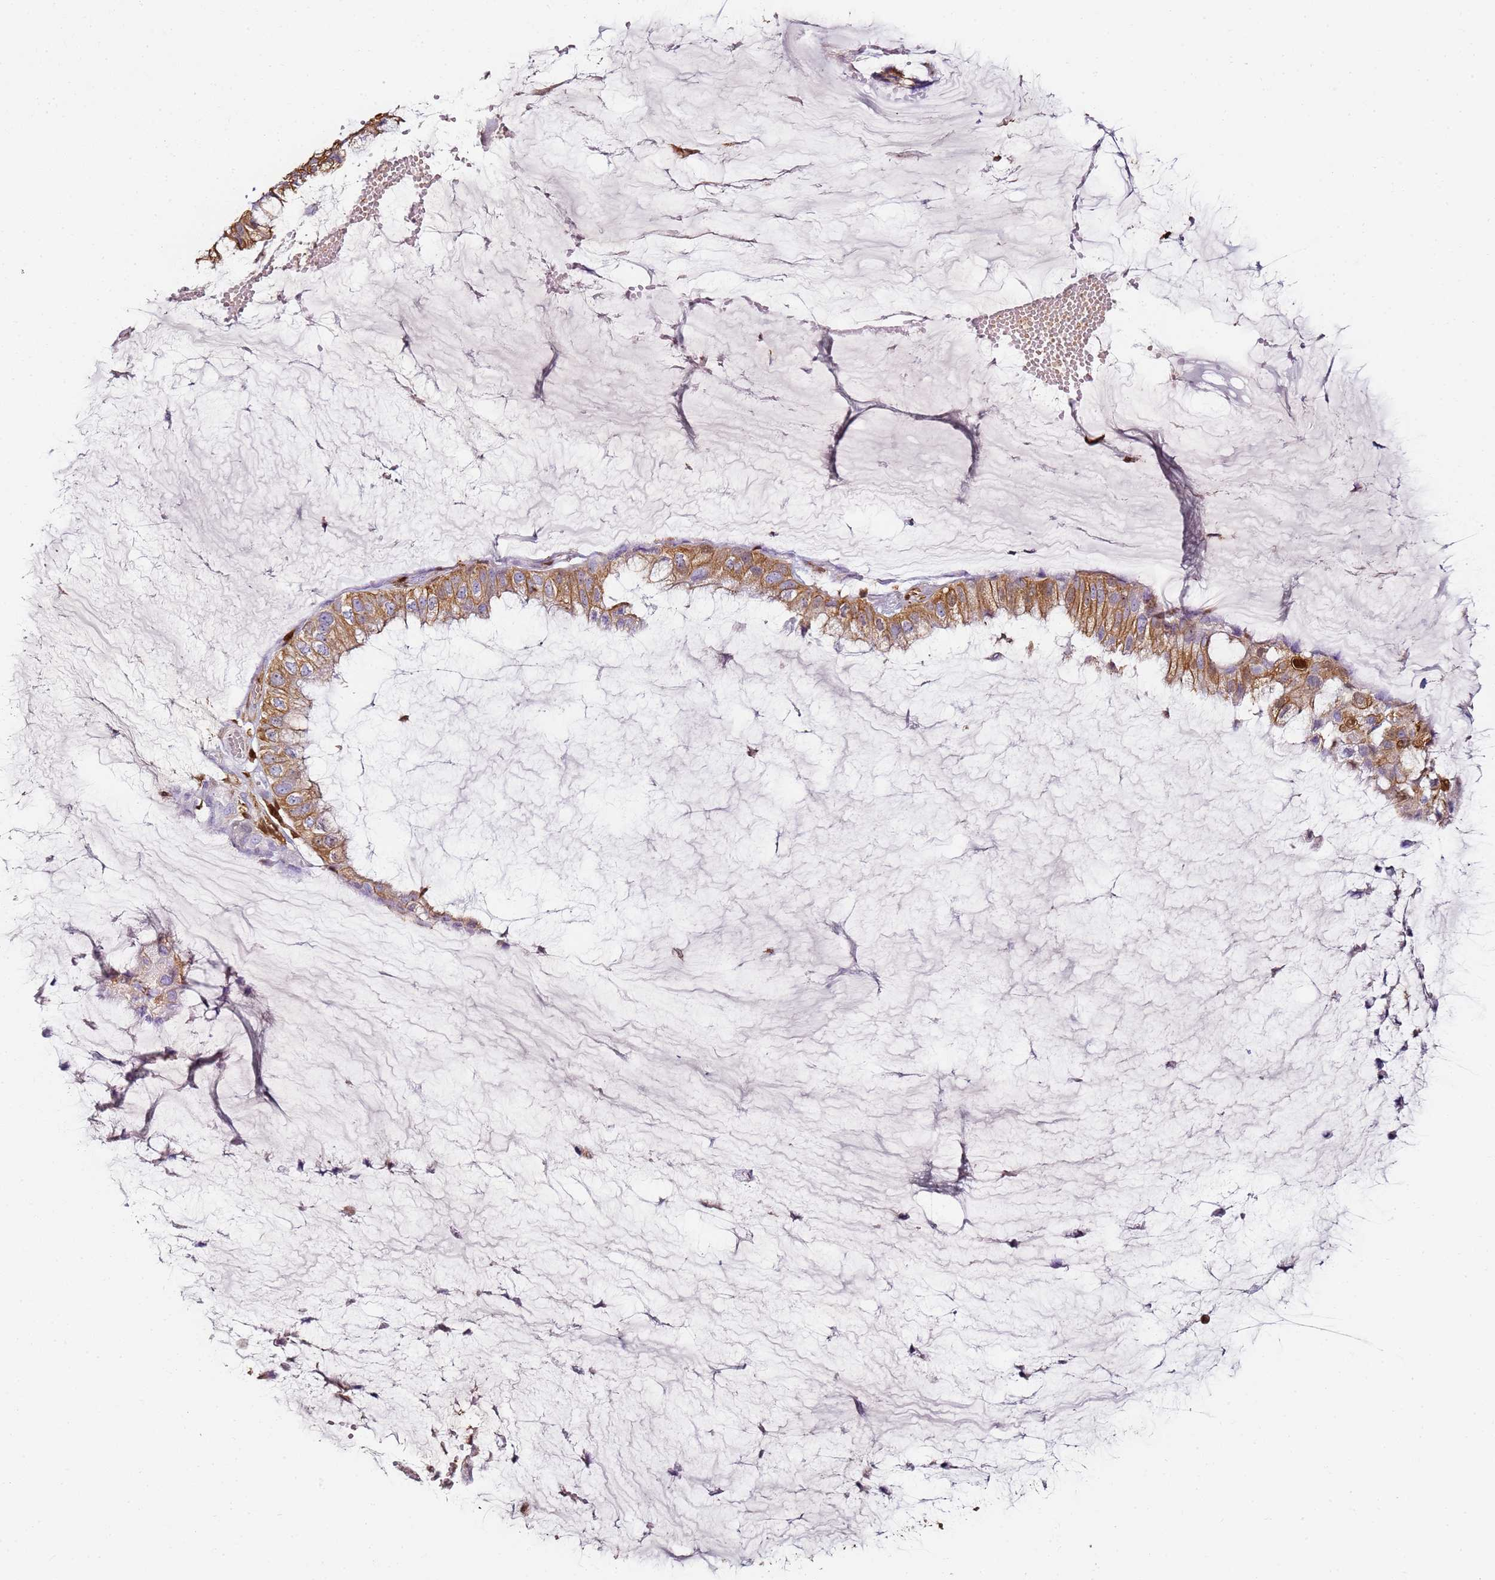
{"staining": {"intensity": "moderate", "quantity": ">75%", "location": "cytoplasmic/membranous"}, "tissue": "ovarian cancer", "cell_type": "Tumor cells", "image_type": "cancer", "snomed": [{"axis": "morphology", "description": "Cystadenocarcinoma, mucinous, NOS"}, {"axis": "topography", "description": "Ovary"}], "caption": "Approximately >75% of tumor cells in ovarian cancer (mucinous cystadenocarcinoma) reveal moderate cytoplasmic/membranous protein staining as visualized by brown immunohistochemical staining.", "gene": "S100A4", "patient": {"sex": "female", "age": 39}}